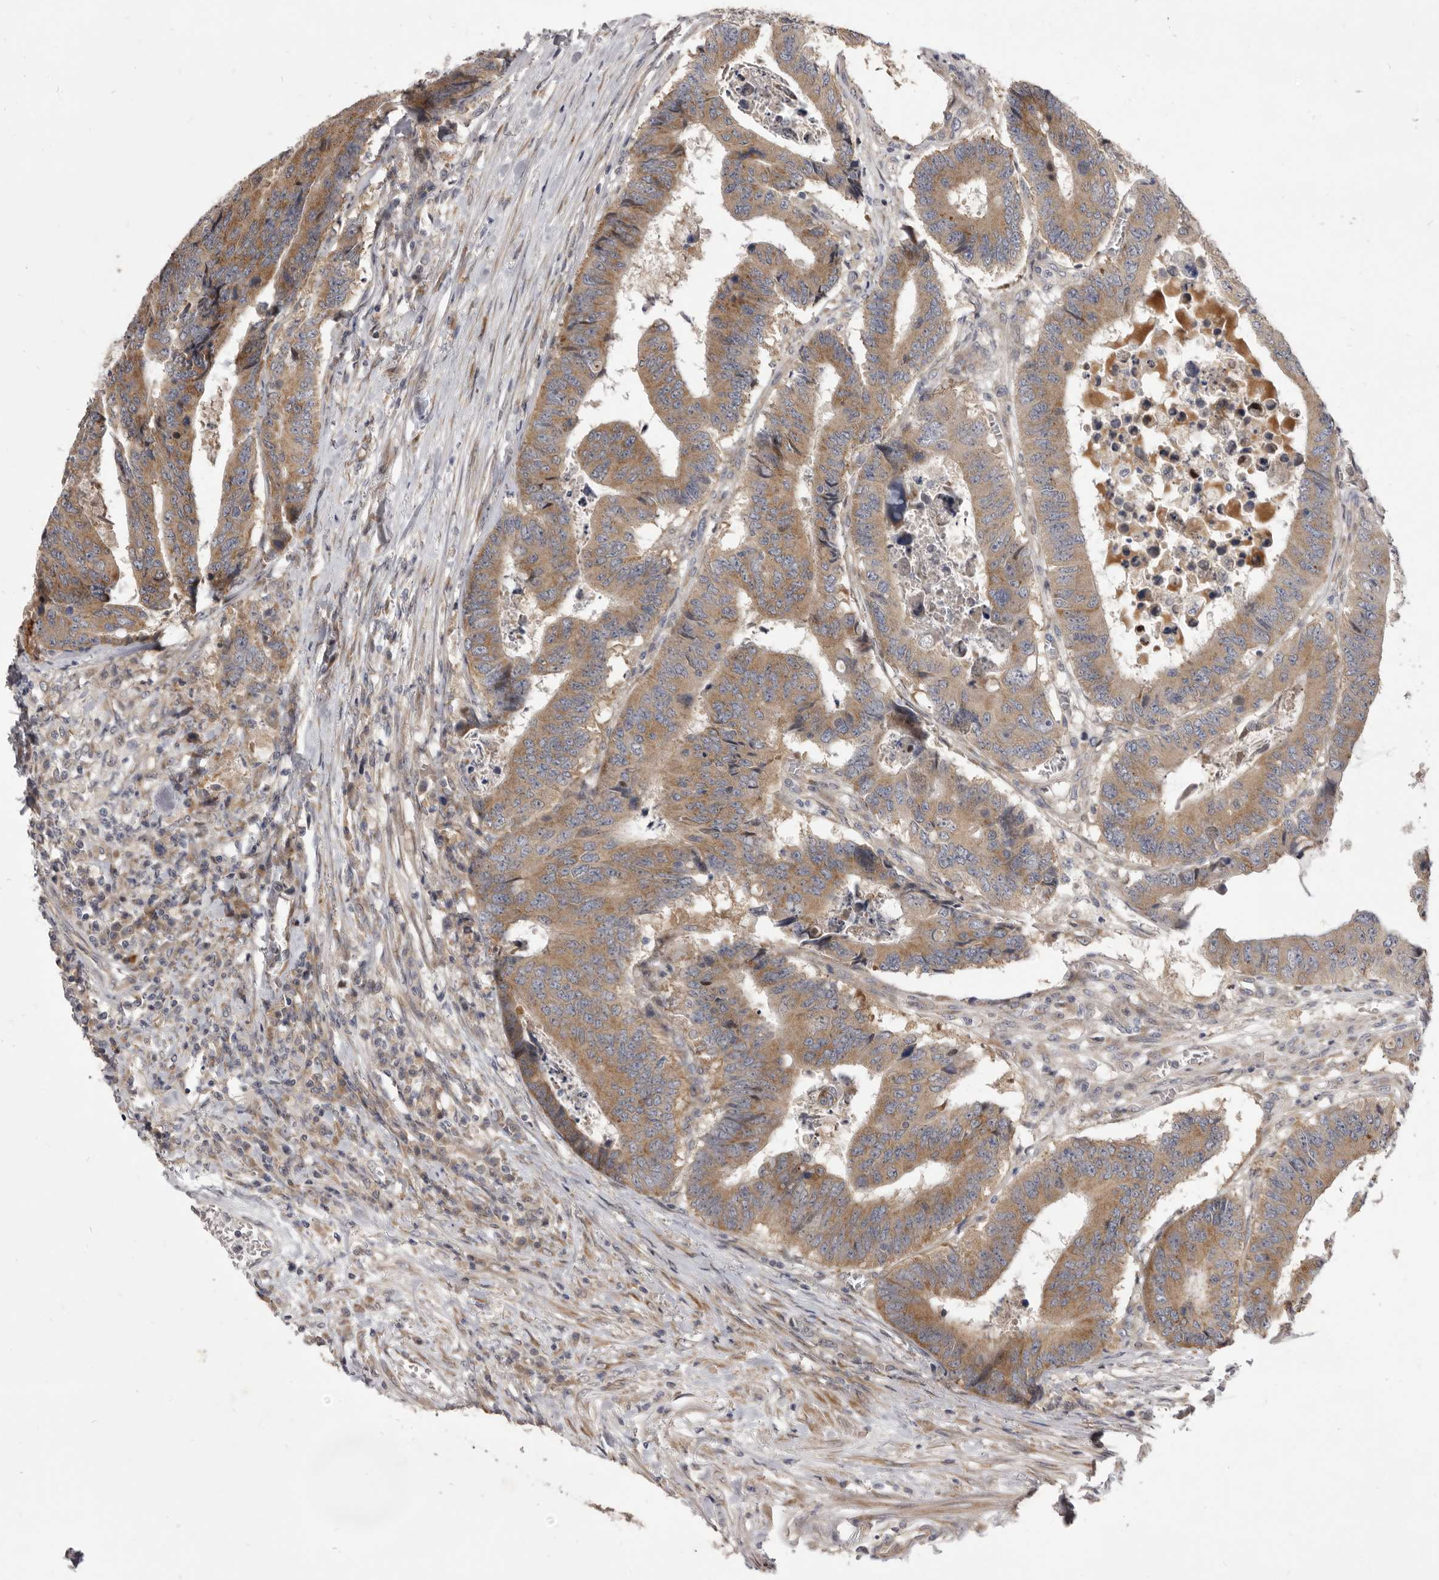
{"staining": {"intensity": "moderate", "quantity": ">75%", "location": "cytoplasmic/membranous"}, "tissue": "colorectal cancer", "cell_type": "Tumor cells", "image_type": "cancer", "snomed": [{"axis": "morphology", "description": "Adenocarcinoma, NOS"}, {"axis": "topography", "description": "Rectum"}], "caption": "Immunohistochemical staining of human colorectal cancer displays medium levels of moderate cytoplasmic/membranous protein staining in about >75% of tumor cells.", "gene": "TBC1D8B", "patient": {"sex": "male", "age": 84}}